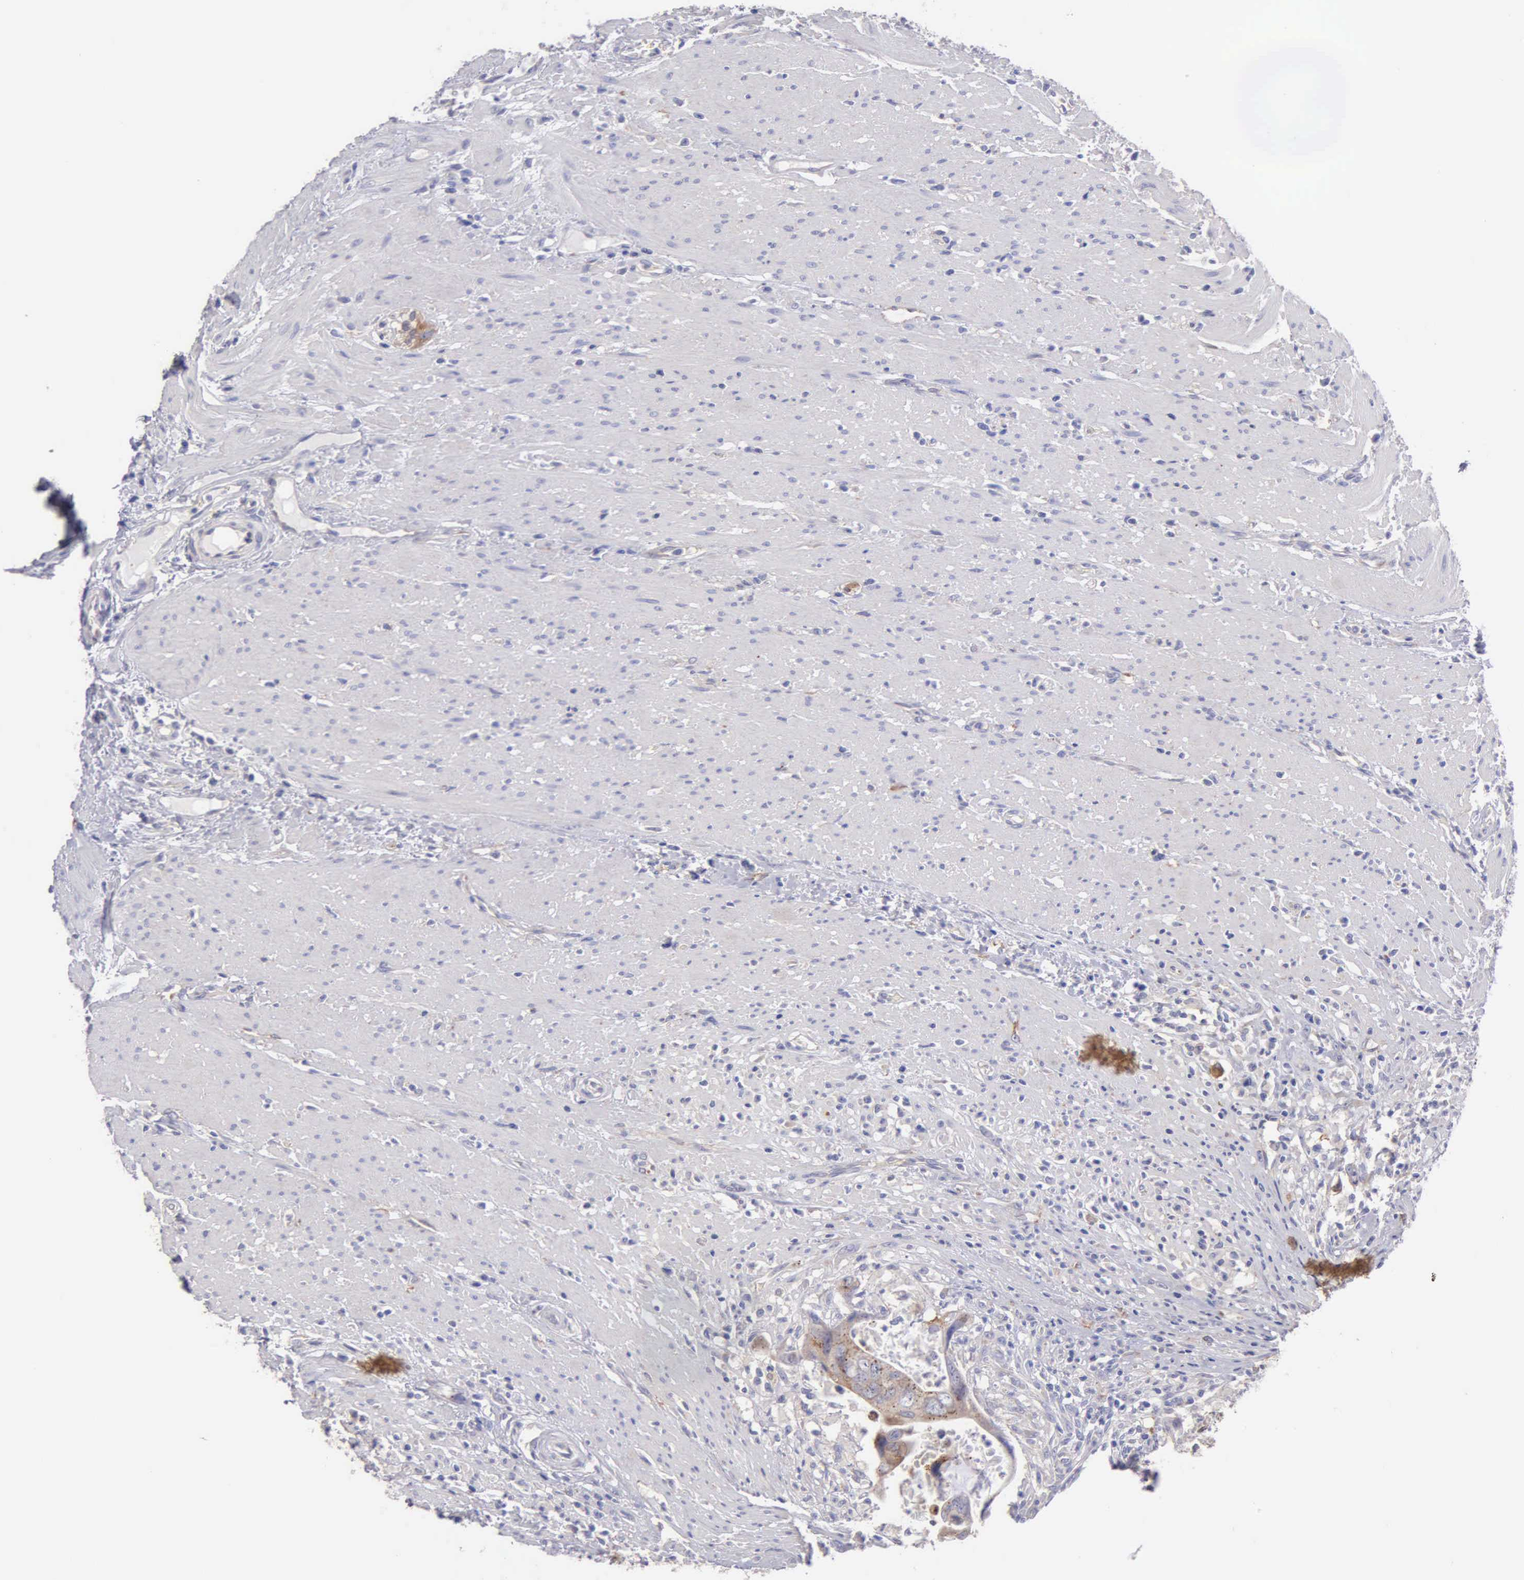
{"staining": {"intensity": "moderate", "quantity": ">75%", "location": "cytoplasmic/membranous"}, "tissue": "colorectal cancer", "cell_type": "Tumor cells", "image_type": "cancer", "snomed": [{"axis": "morphology", "description": "Adenocarcinoma, NOS"}, {"axis": "topography", "description": "Rectum"}], "caption": "Brown immunohistochemical staining in colorectal cancer (adenocarcinoma) displays moderate cytoplasmic/membranous staining in about >75% of tumor cells.", "gene": "APP", "patient": {"sex": "male", "age": 53}}